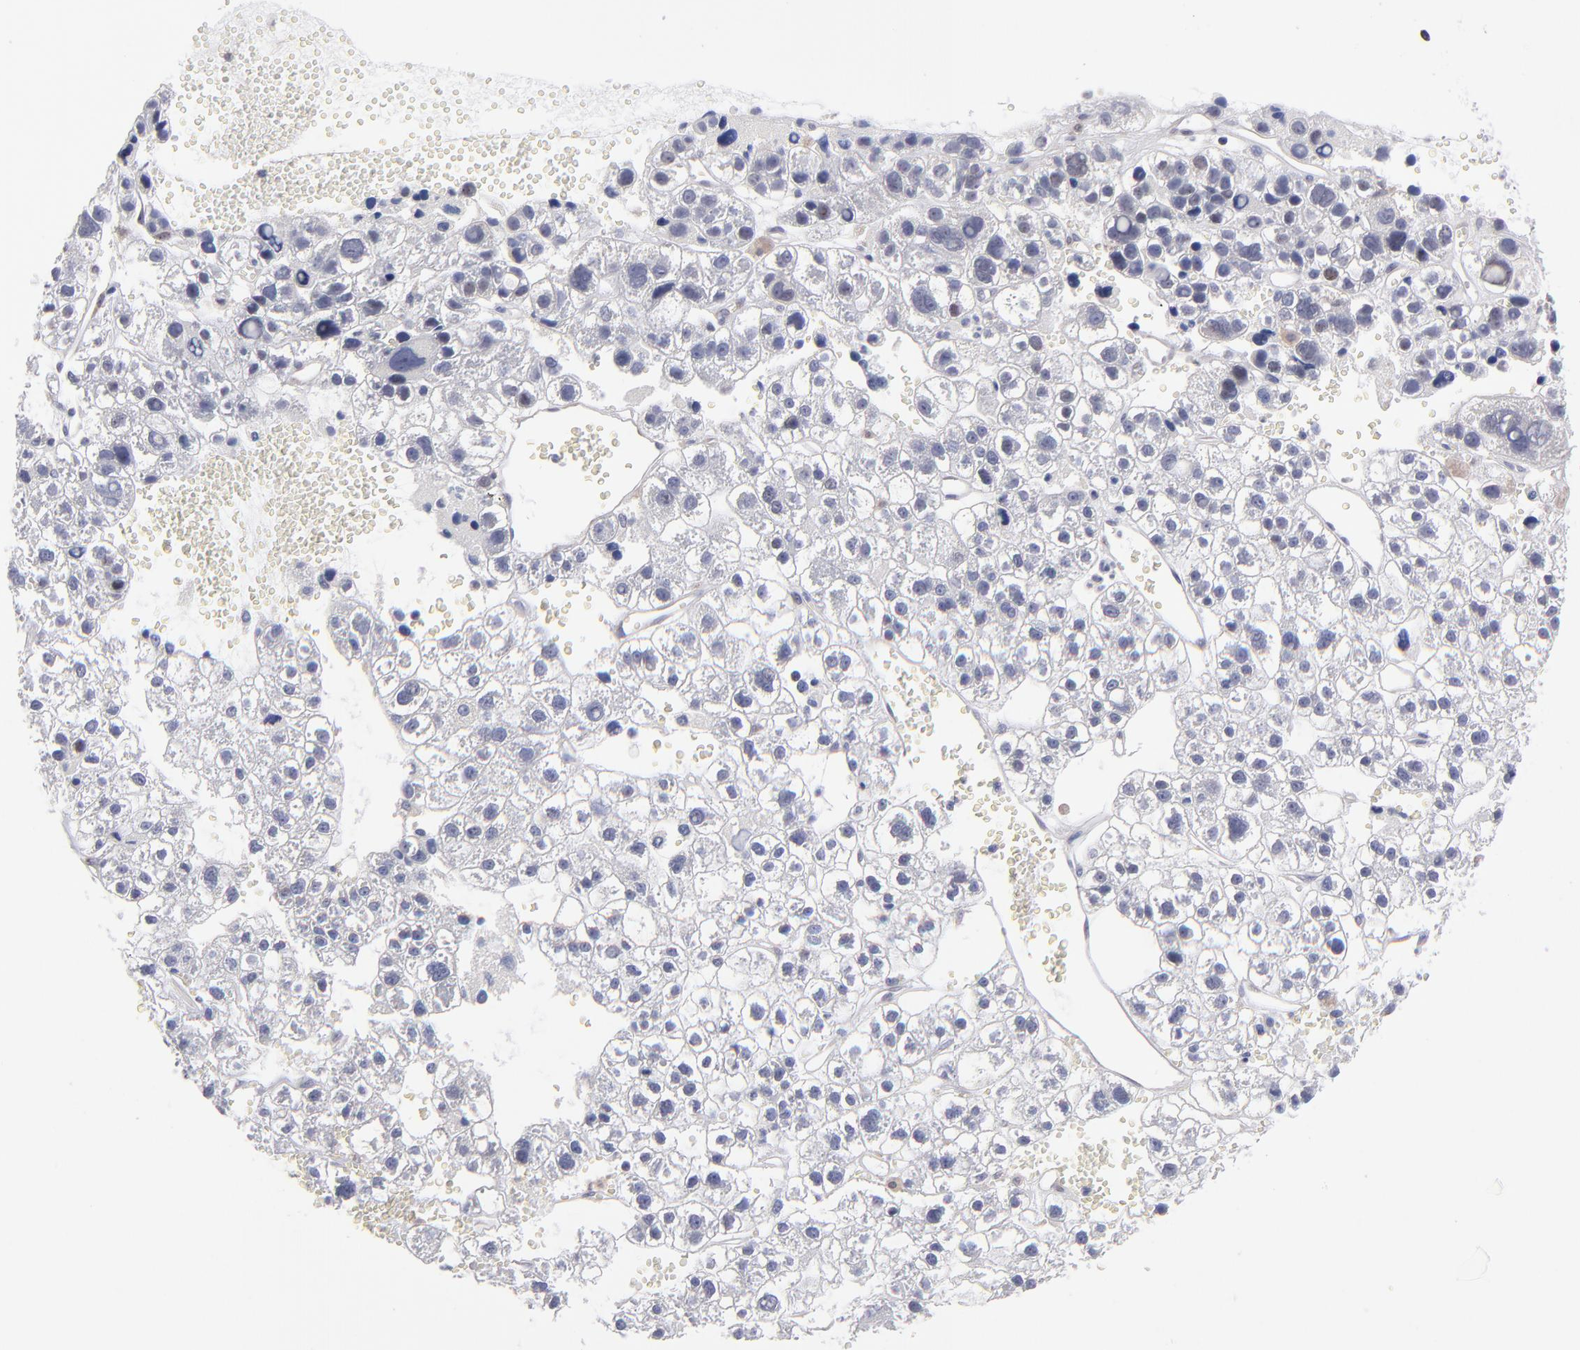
{"staining": {"intensity": "negative", "quantity": "none", "location": "none"}, "tissue": "liver cancer", "cell_type": "Tumor cells", "image_type": "cancer", "snomed": [{"axis": "morphology", "description": "Carcinoma, Hepatocellular, NOS"}, {"axis": "topography", "description": "Liver"}], "caption": "This is a micrograph of immunohistochemistry (IHC) staining of liver cancer, which shows no positivity in tumor cells.", "gene": "EIF3L", "patient": {"sex": "female", "age": 85}}